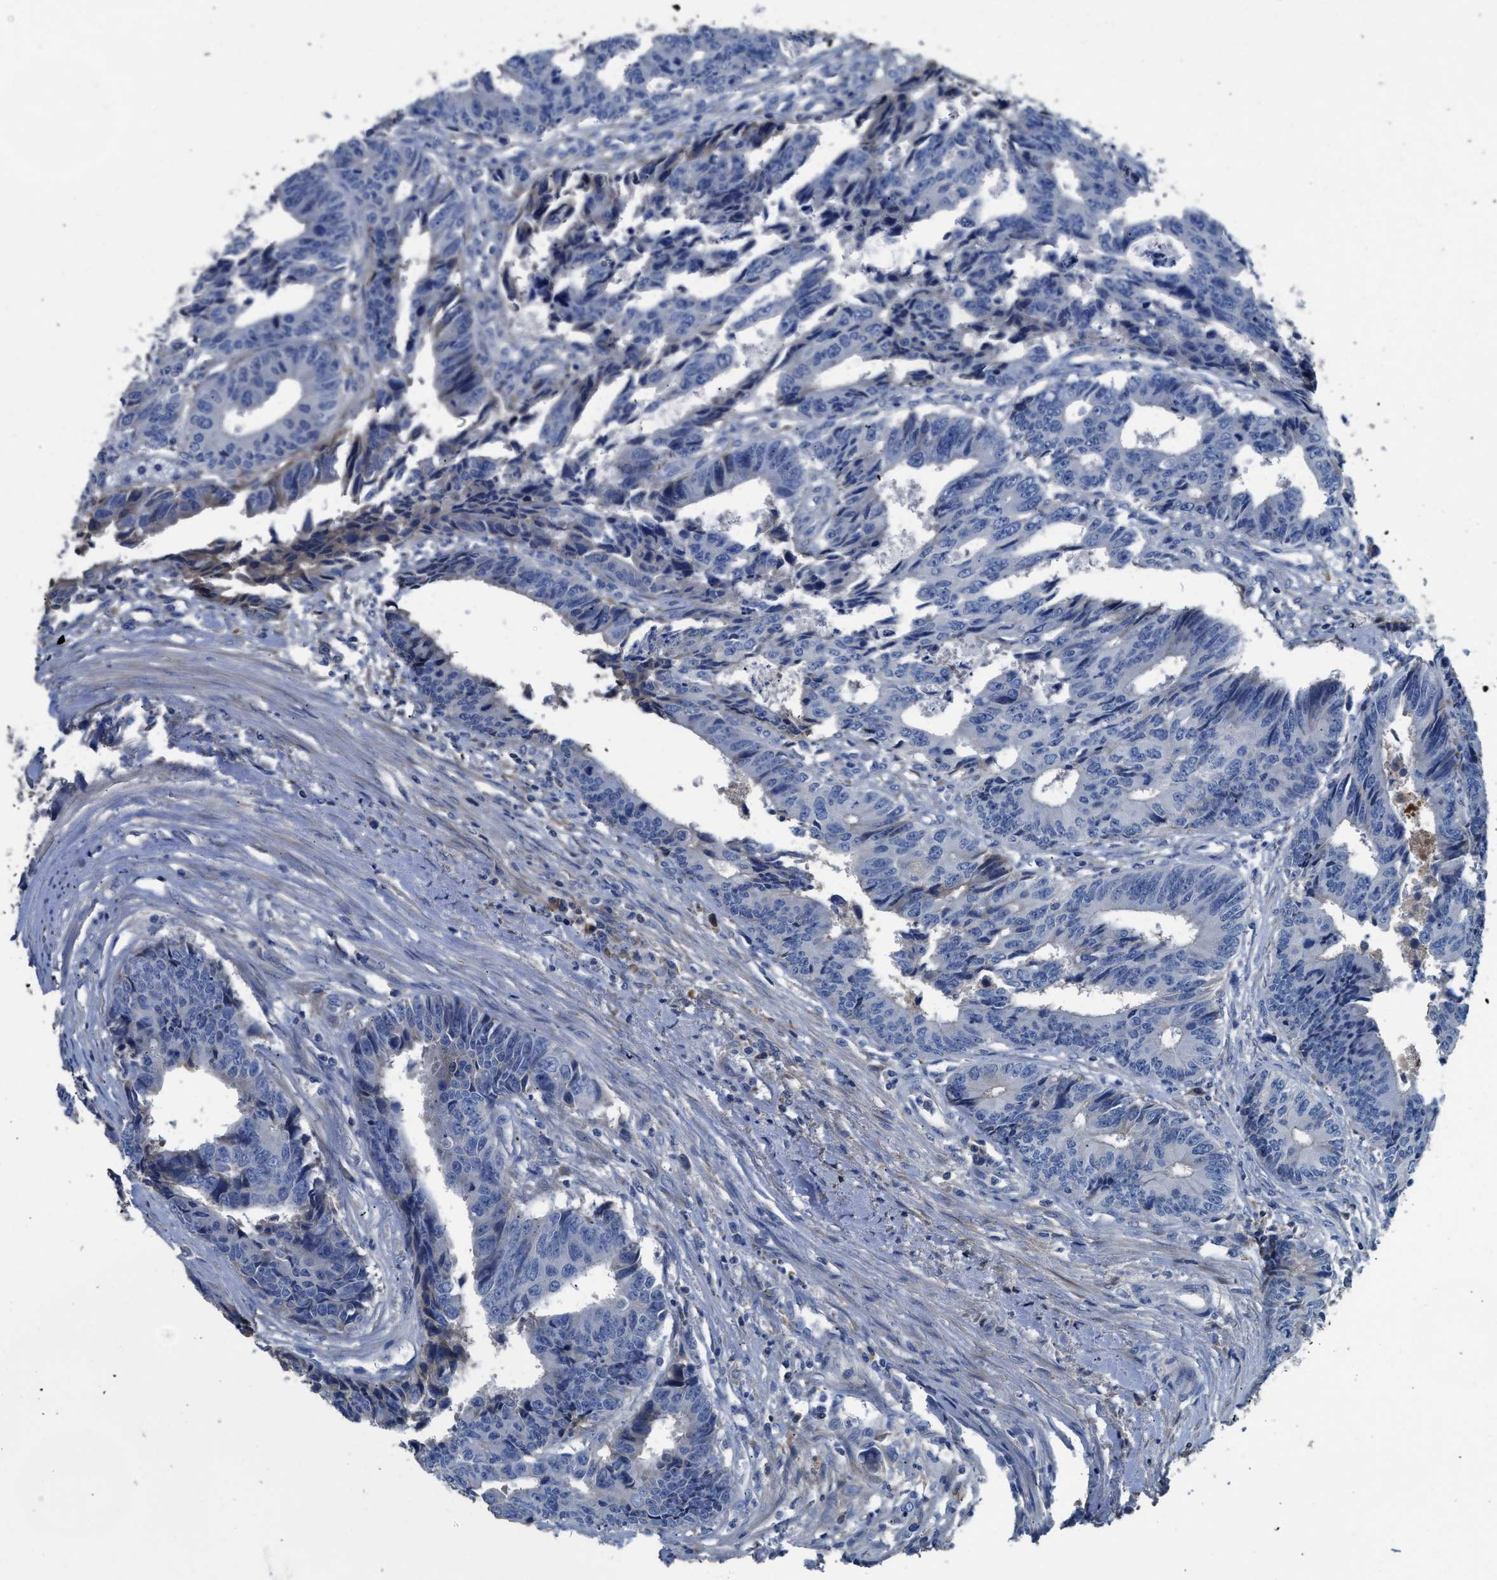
{"staining": {"intensity": "negative", "quantity": "none", "location": "none"}, "tissue": "colorectal cancer", "cell_type": "Tumor cells", "image_type": "cancer", "snomed": [{"axis": "morphology", "description": "Adenocarcinoma, NOS"}, {"axis": "topography", "description": "Rectum"}], "caption": "IHC photomicrograph of neoplastic tissue: human colorectal adenocarcinoma stained with DAB (3,3'-diaminobenzidine) reveals no significant protein expression in tumor cells.", "gene": "C1S", "patient": {"sex": "male", "age": 84}}